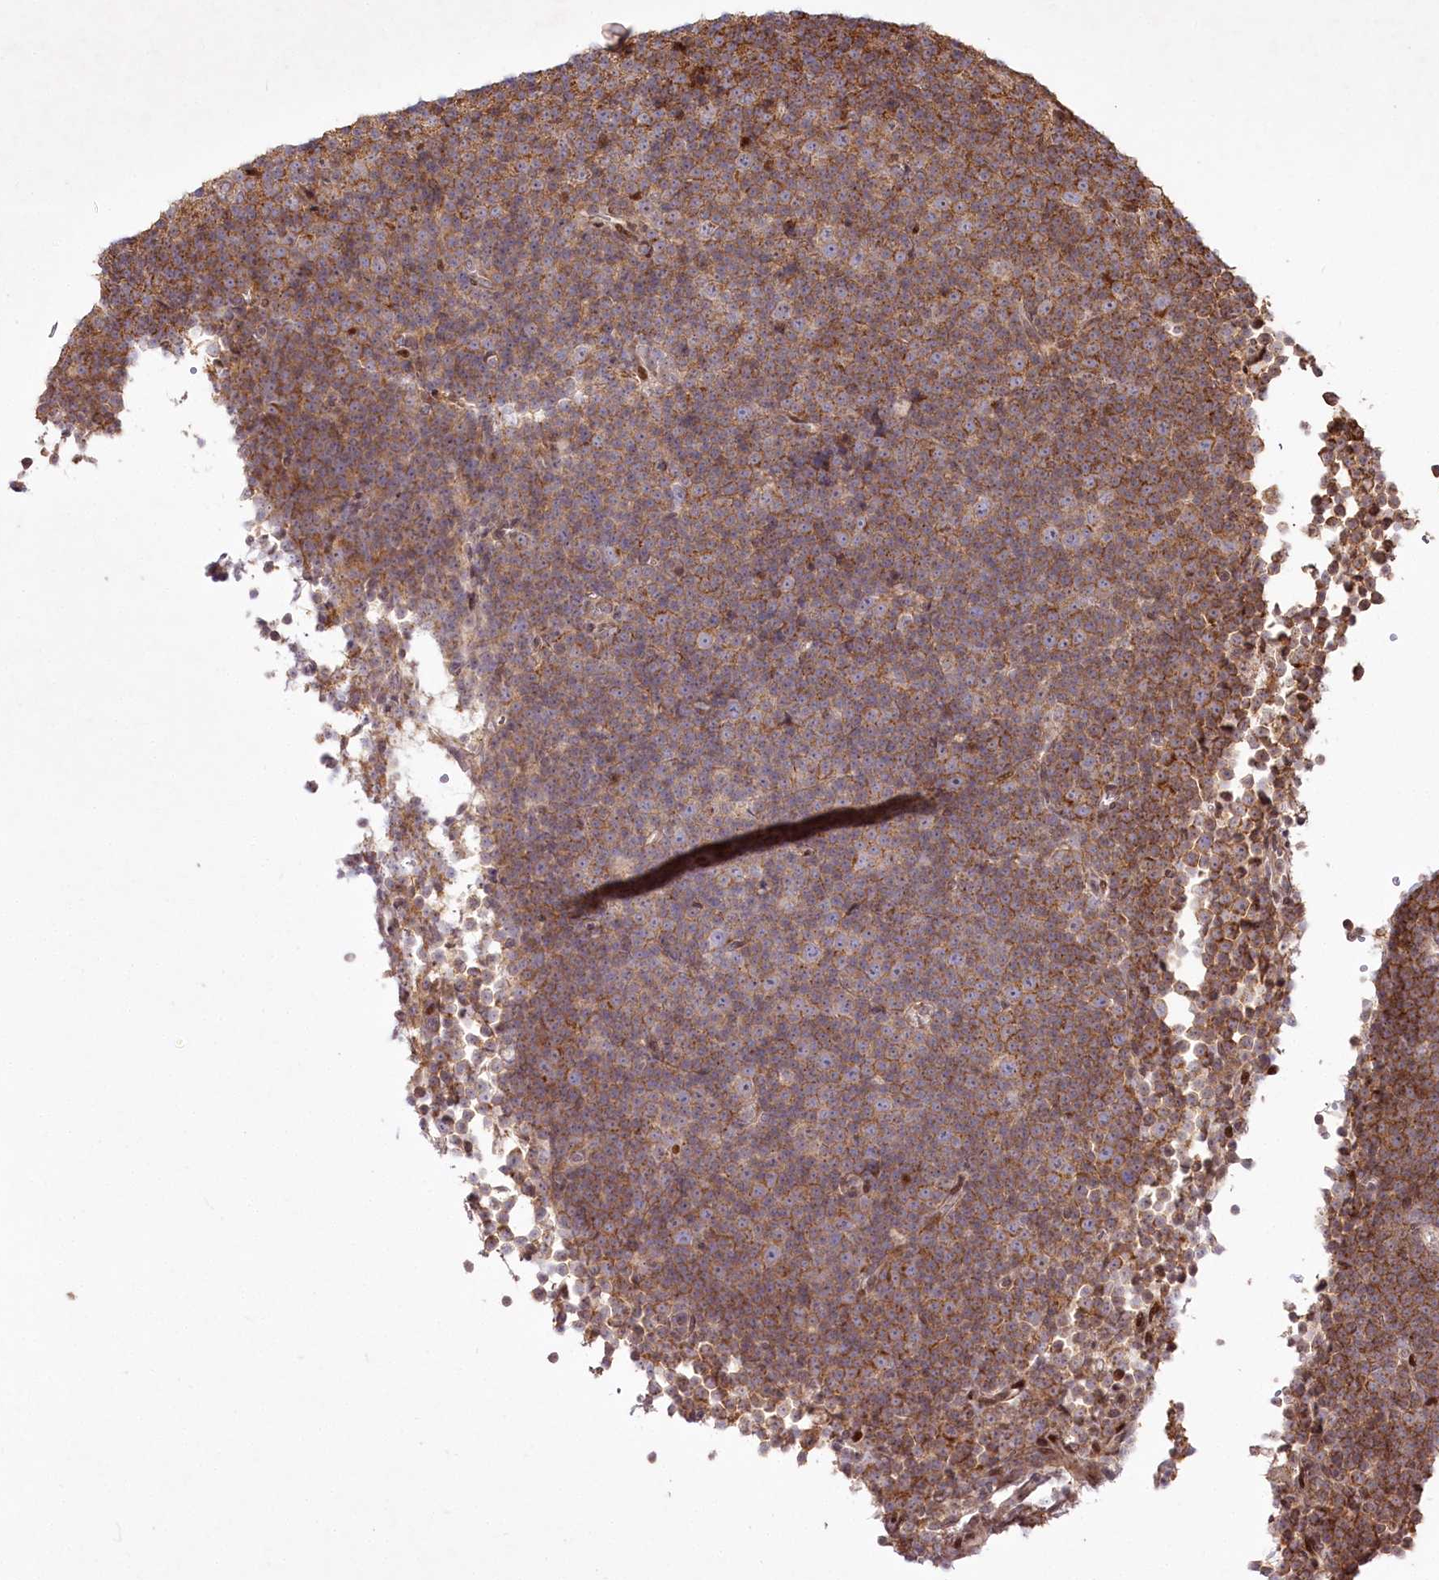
{"staining": {"intensity": "moderate", "quantity": "25%-75%", "location": "cytoplasmic/membranous"}, "tissue": "lymphoma", "cell_type": "Tumor cells", "image_type": "cancer", "snomed": [{"axis": "morphology", "description": "Malignant lymphoma, non-Hodgkin's type, Low grade"}, {"axis": "topography", "description": "Lymph node"}], "caption": "Immunohistochemistry (IHC) micrograph of lymphoma stained for a protein (brown), which exhibits medium levels of moderate cytoplasmic/membranous expression in about 25%-75% of tumor cells.", "gene": "PSTK", "patient": {"sex": "female", "age": 67}}